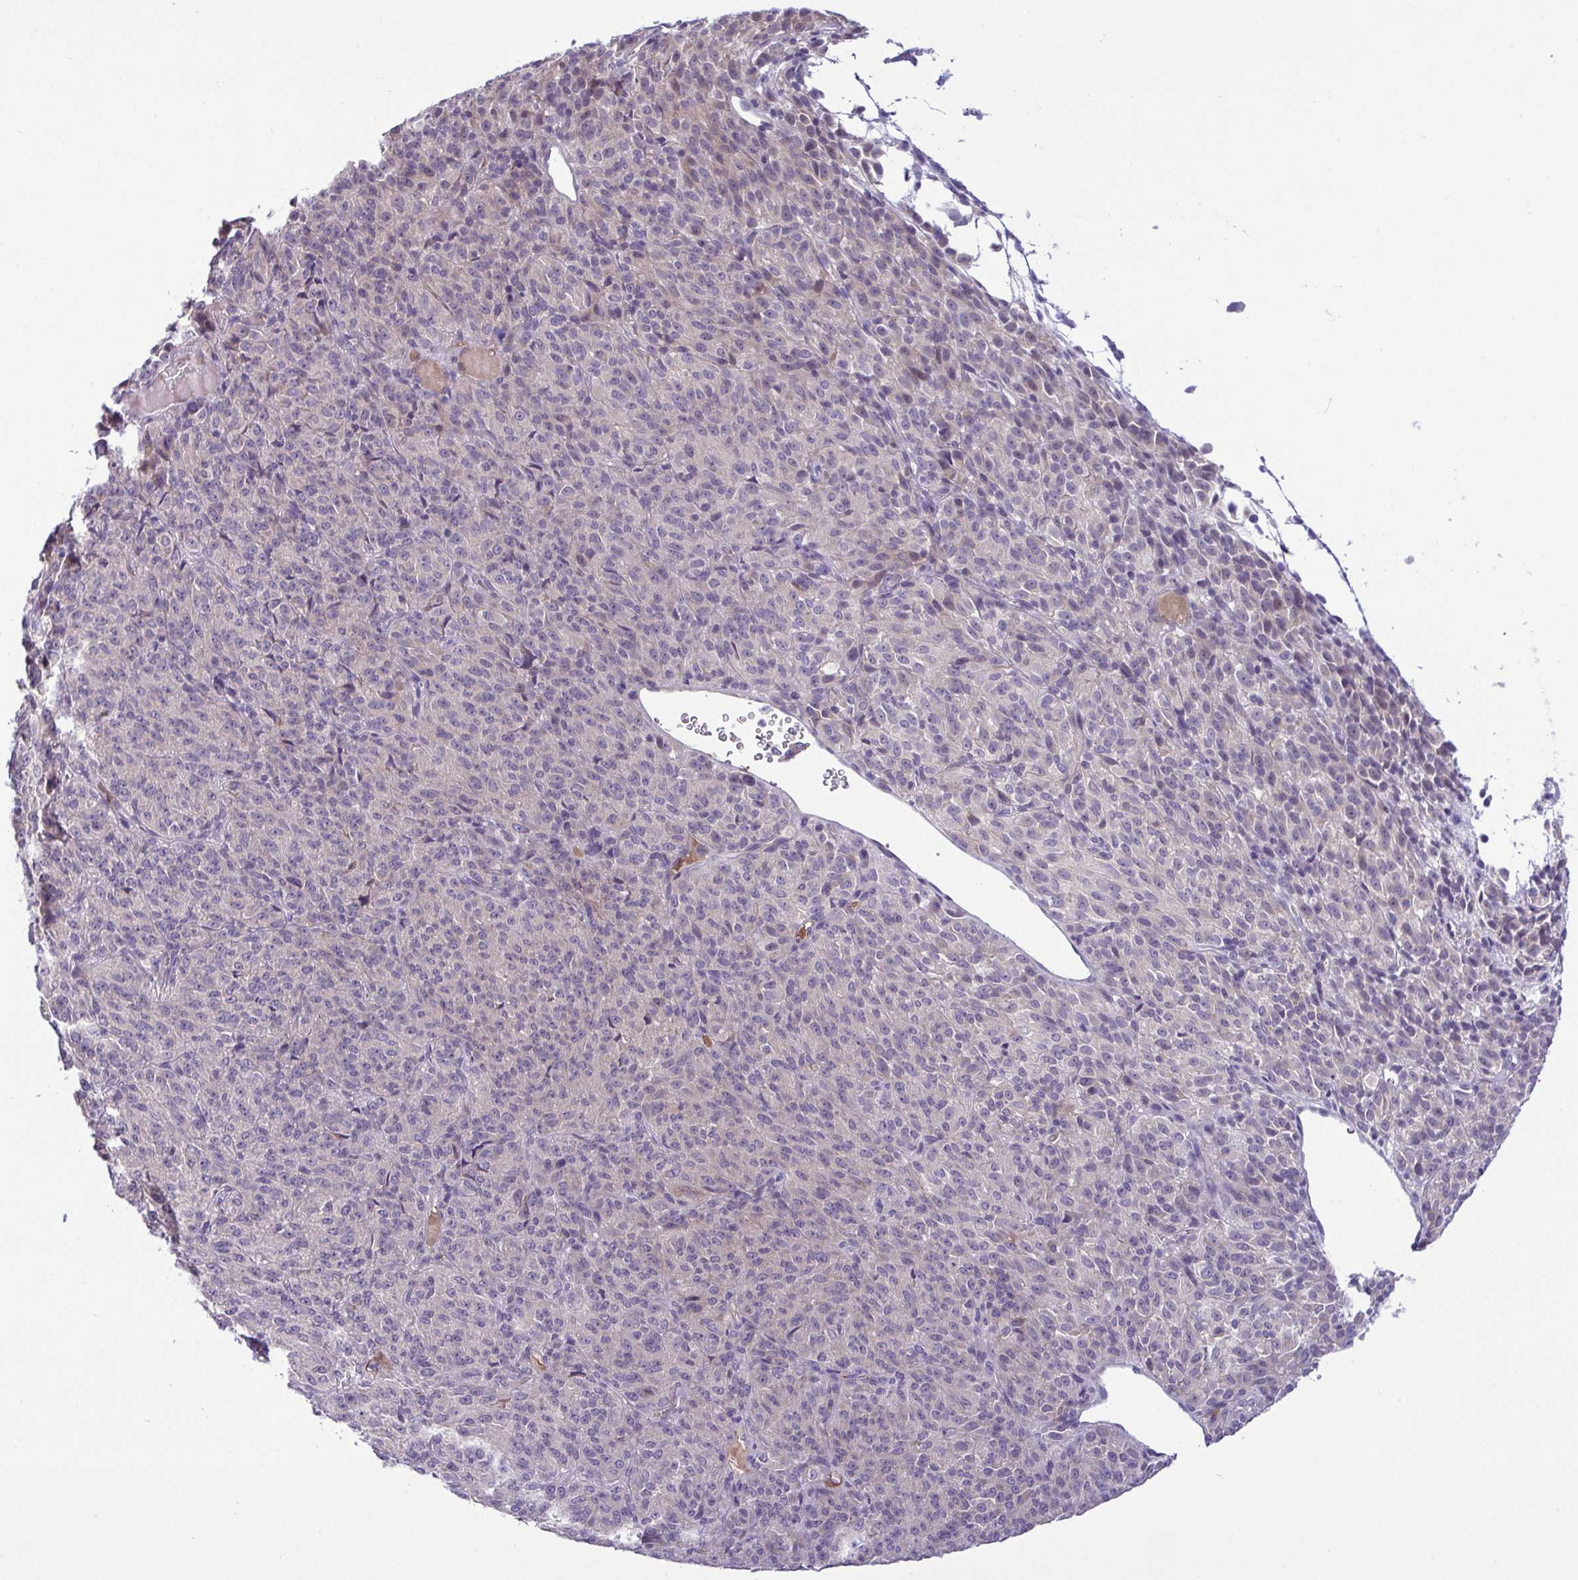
{"staining": {"intensity": "negative", "quantity": "none", "location": "none"}, "tissue": "melanoma", "cell_type": "Tumor cells", "image_type": "cancer", "snomed": [{"axis": "morphology", "description": "Malignant melanoma, Metastatic site"}, {"axis": "topography", "description": "Brain"}], "caption": "This histopathology image is of malignant melanoma (metastatic site) stained with immunohistochemistry to label a protein in brown with the nuclei are counter-stained blue. There is no positivity in tumor cells.", "gene": "SYNPO2L", "patient": {"sex": "female", "age": 56}}